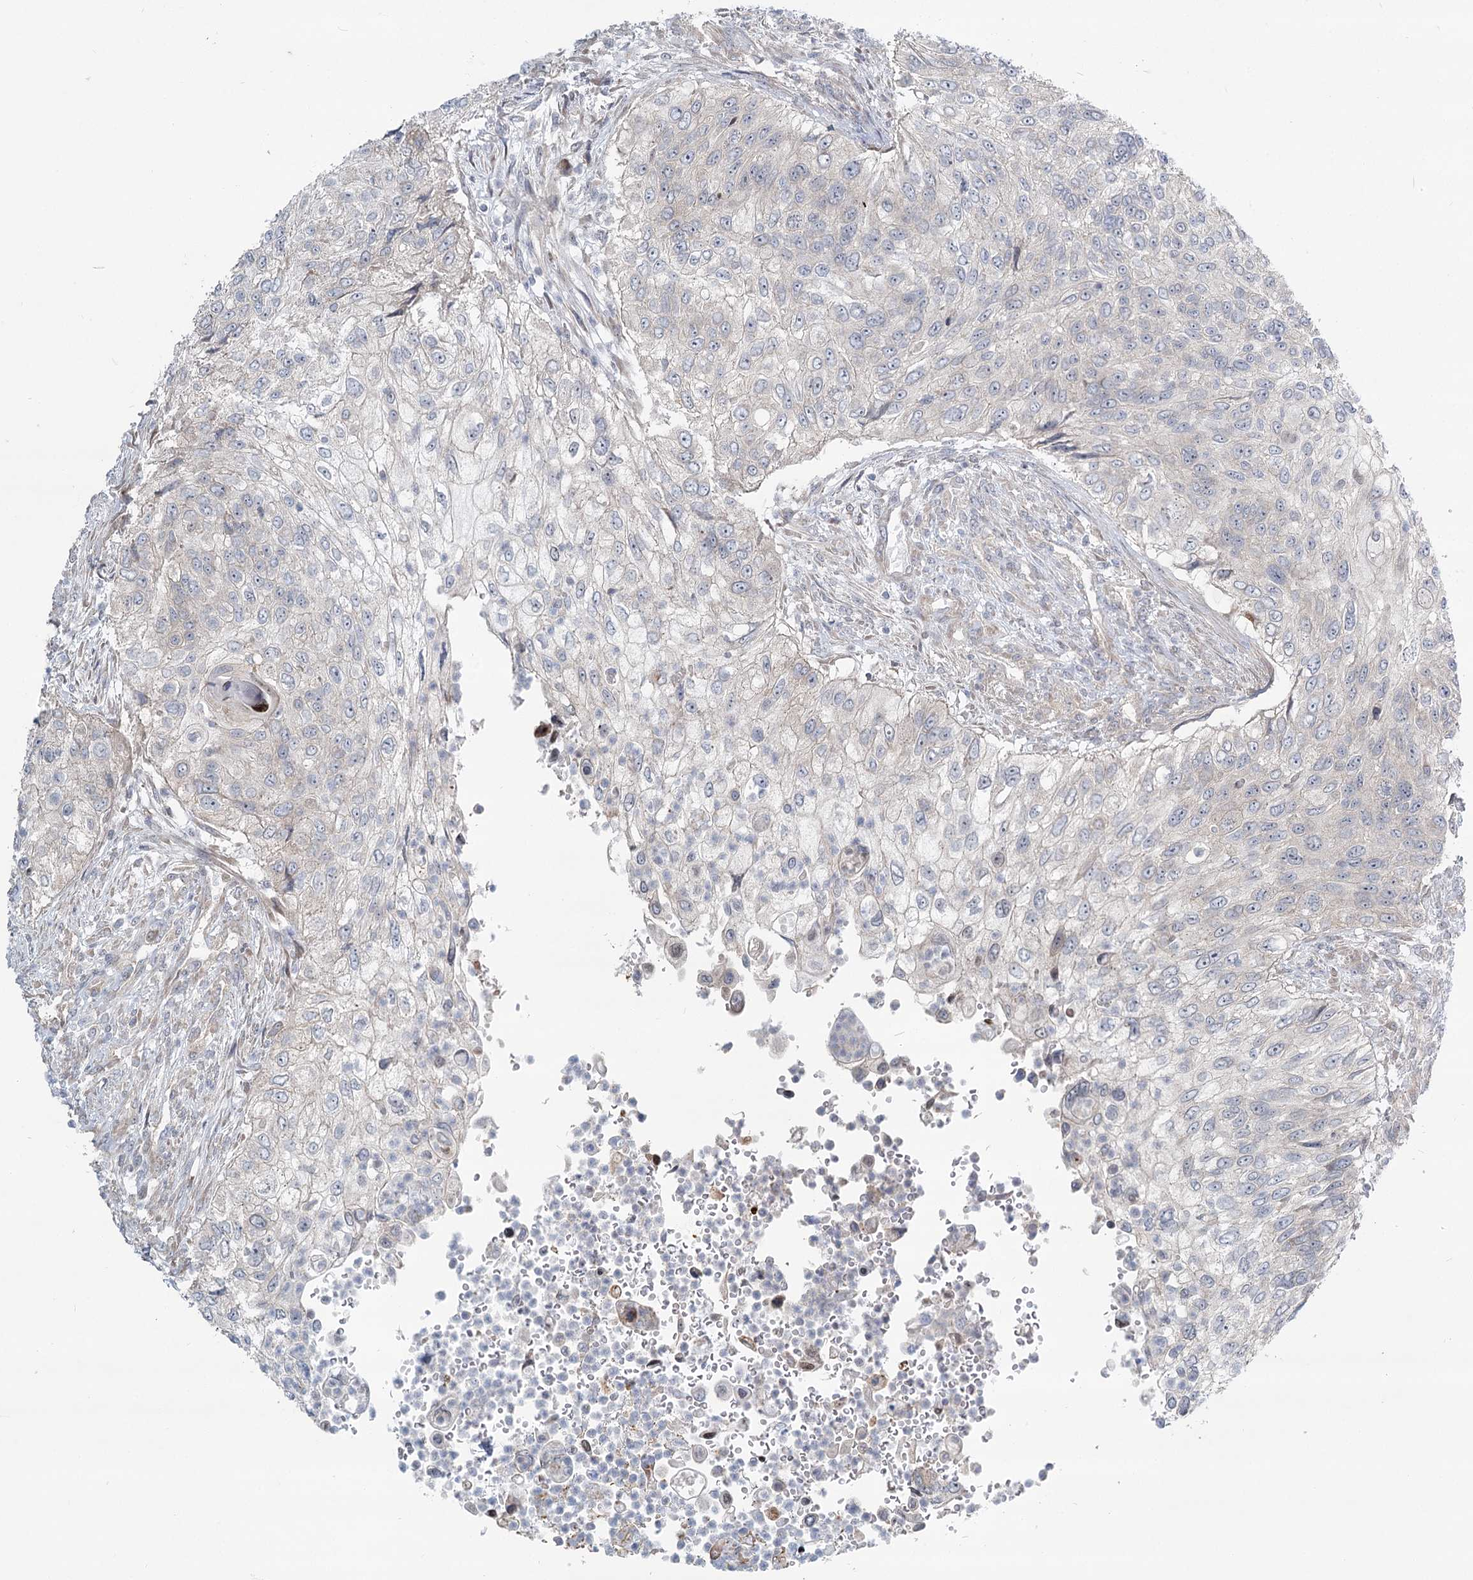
{"staining": {"intensity": "negative", "quantity": "none", "location": "none"}, "tissue": "urothelial cancer", "cell_type": "Tumor cells", "image_type": "cancer", "snomed": [{"axis": "morphology", "description": "Urothelial carcinoma, High grade"}, {"axis": "topography", "description": "Urinary bladder"}], "caption": "There is no significant expression in tumor cells of urothelial cancer.", "gene": "SPINK13", "patient": {"sex": "female", "age": 60}}